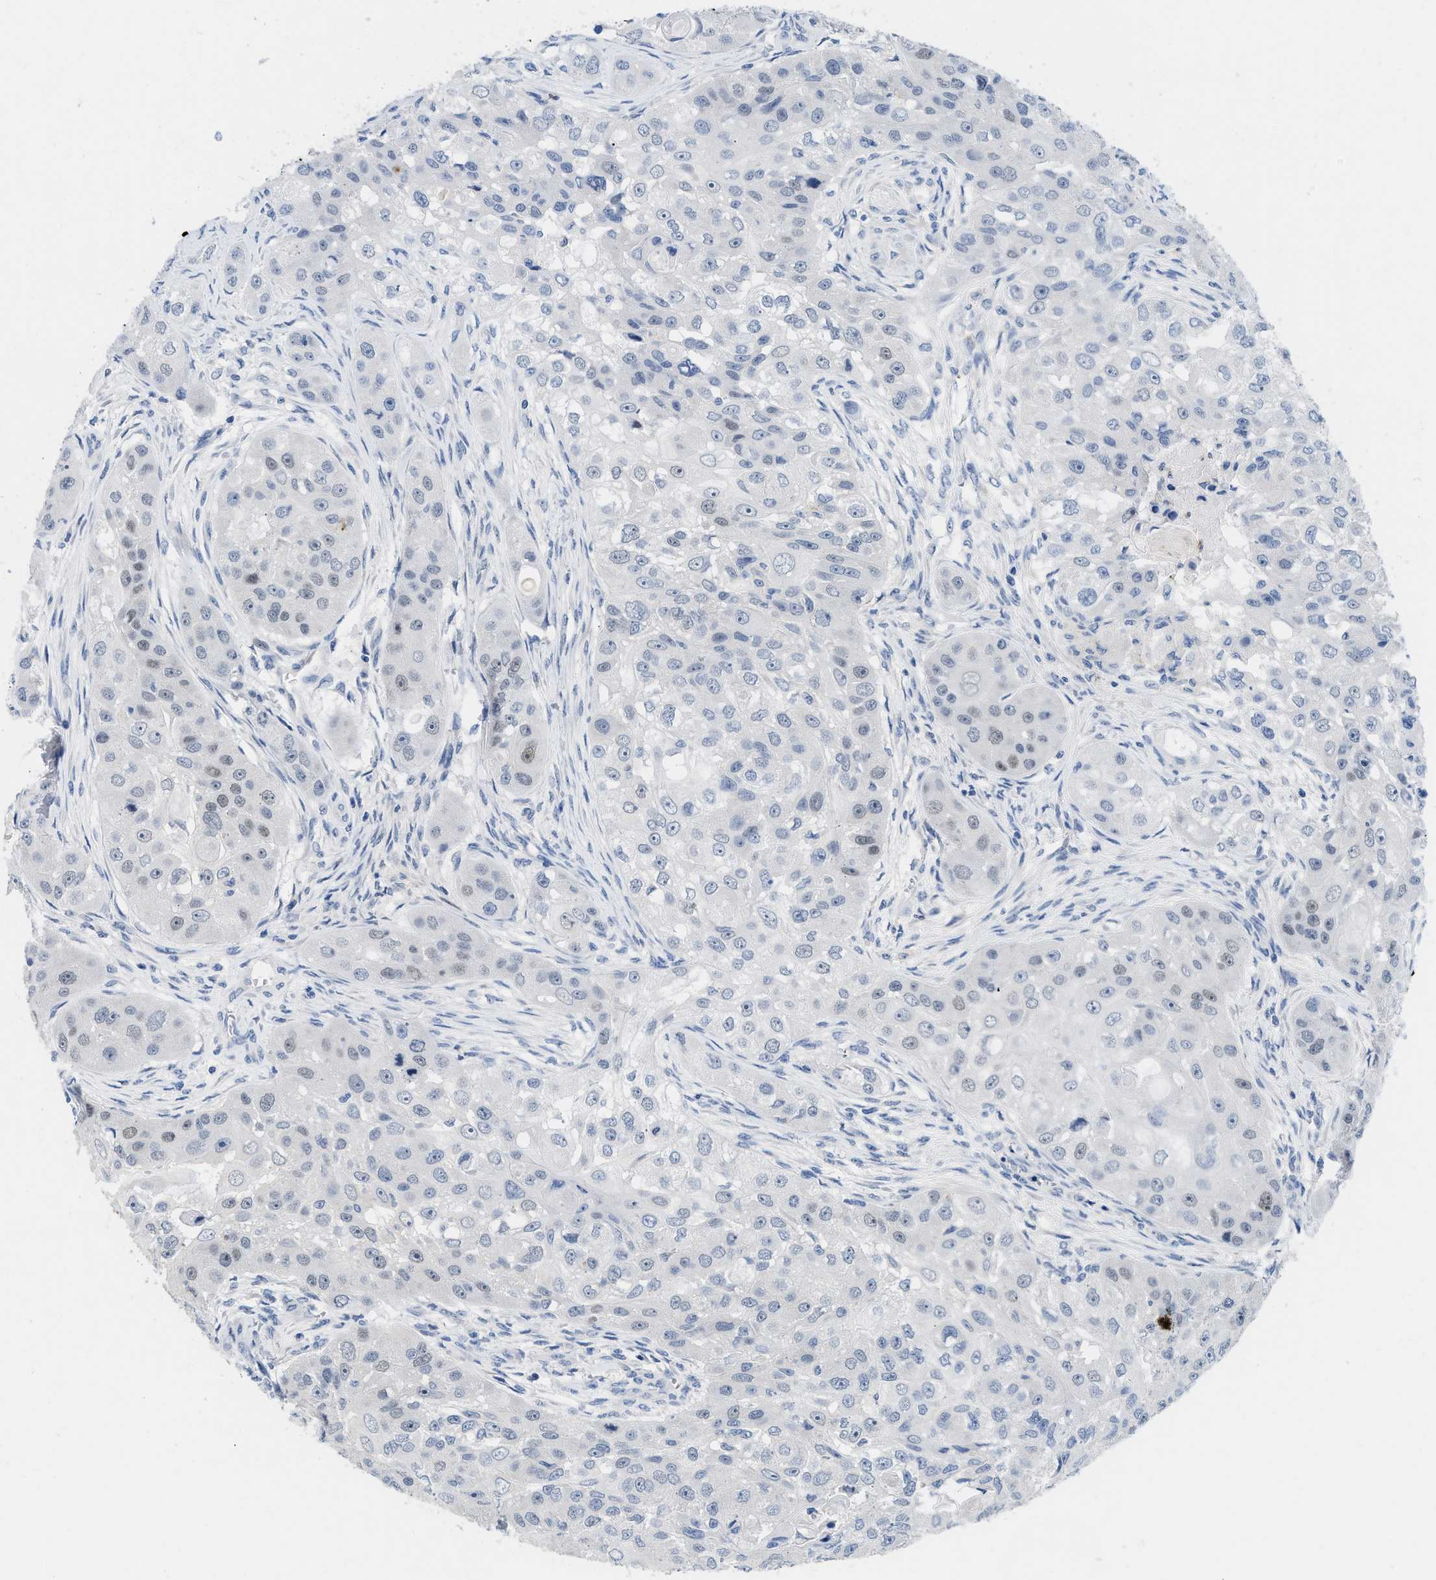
{"staining": {"intensity": "weak", "quantity": "25%-75%", "location": "nuclear"}, "tissue": "head and neck cancer", "cell_type": "Tumor cells", "image_type": "cancer", "snomed": [{"axis": "morphology", "description": "Normal tissue, NOS"}, {"axis": "morphology", "description": "Squamous cell carcinoma, NOS"}, {"axis": "topography", "description": "Skeletal muscle"}, {"axis": "topography", "description": "Head-Neck"}], "caption": "Immunohistochemical staining of human head and neck squamous cell carcinoma reveals low levels of weak nuclear positivity in approximately 25%-75% of tumor cells. The staining was performed using DAB, with brown indicating positive protein expression. Nuclei are stained blue with hematoxylin.", "gene": "NFIX", "patient": {"sex": "male", "age": 51}}